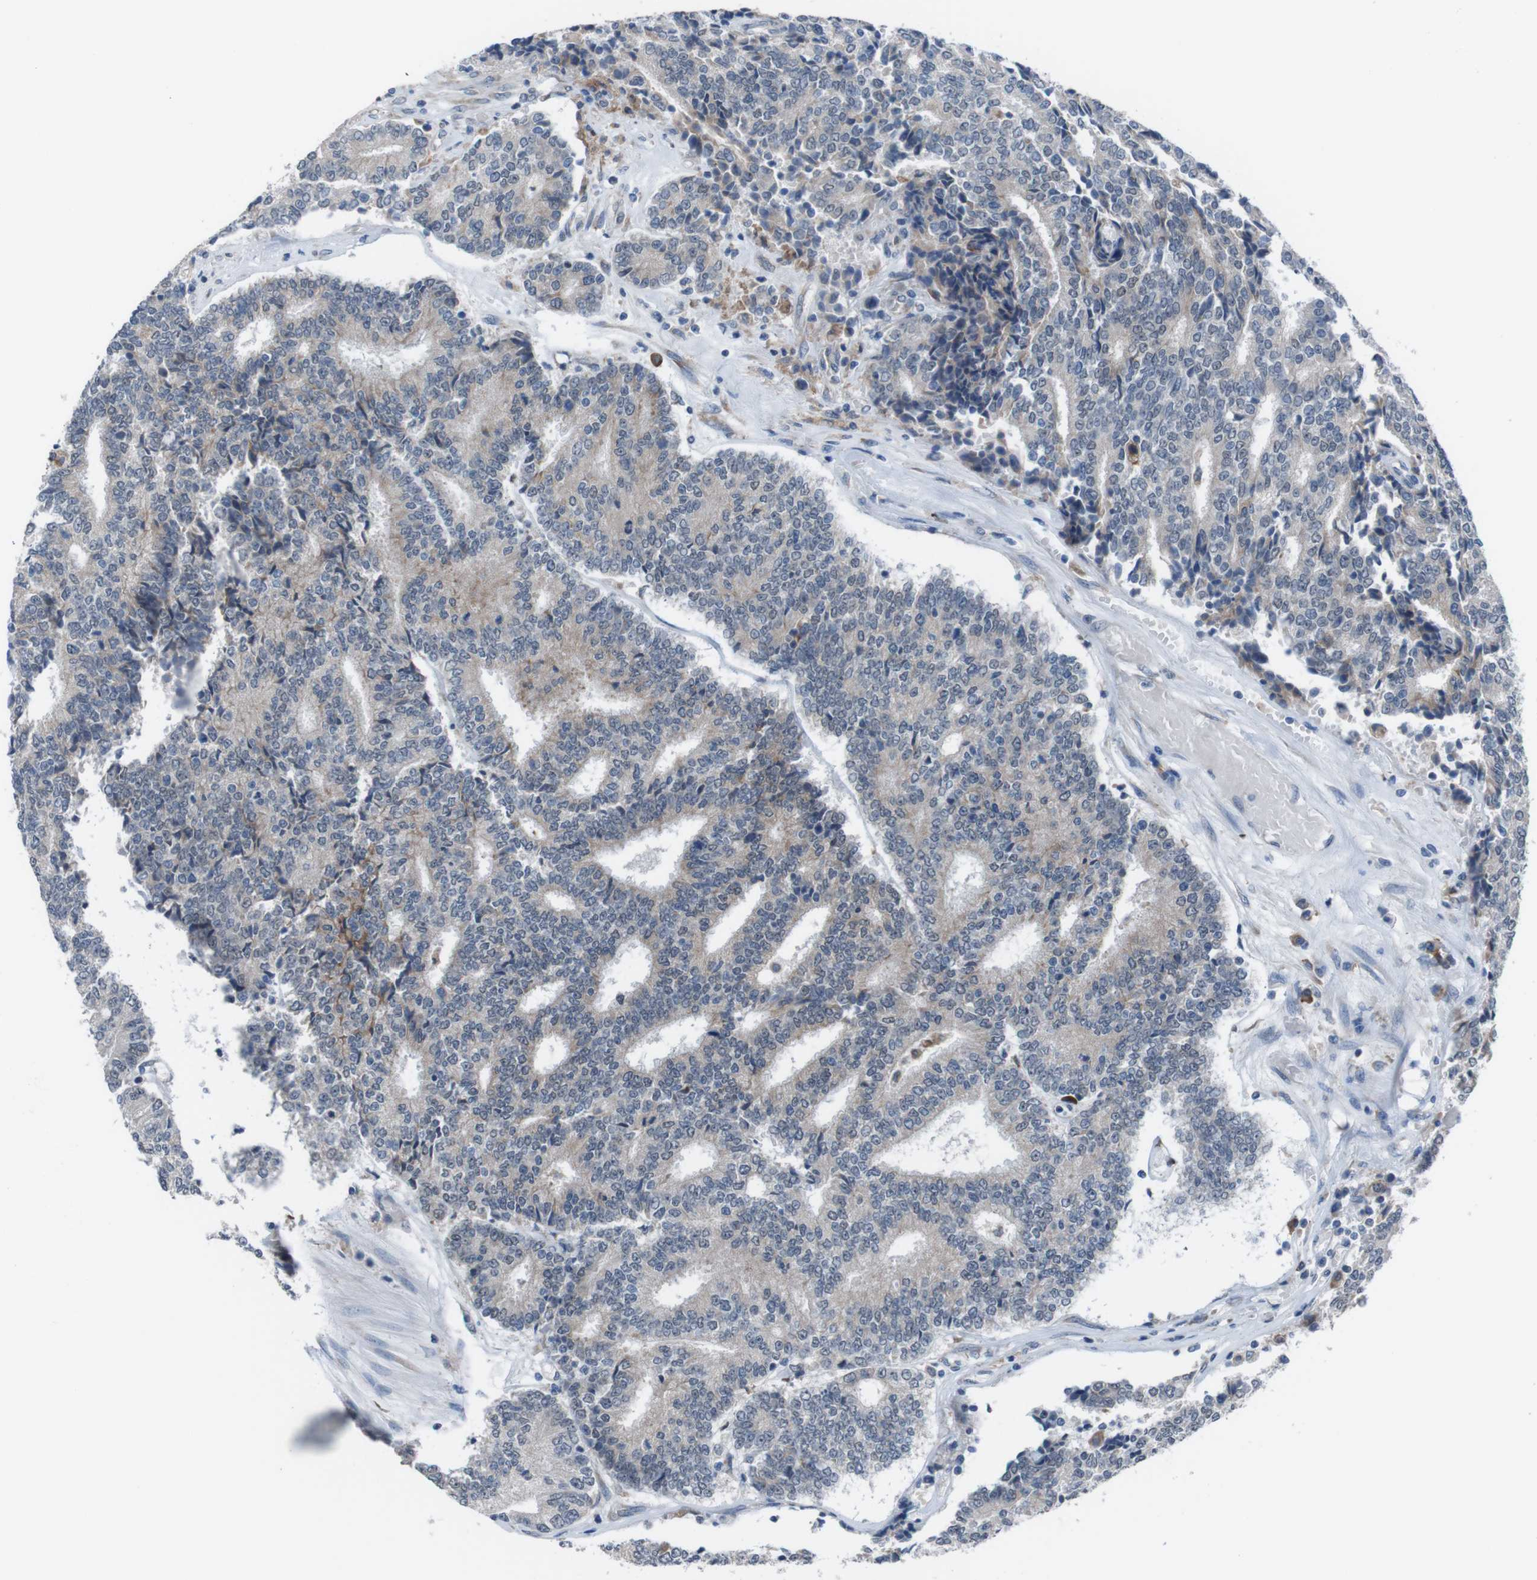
{"staining": {"intensity": "weak", "quantity": "<25%", "location": "cytoplasmic/membranous"}, "tissue": "prostate cancer", "cell_type": "Tumor cells", "image_type": "cancer", "snomed": [{"axis": "morphology", "description": "Normal tissue, NOS"}, {"axis": "morphology", "description": "Adenocarcinoma, High grade"}, {"axis": "topography", "description": "Prostate"}, {"axis": "topography", "description": "Seminal veicle"}], "caption": "Immunohistochemistry of human prostate cancer exhibits no expression in tumor cells. (DAB immunohistochemistry, high magnification).", "gene": "CDH22", "patient": {"sex": "male", "age": 55}}